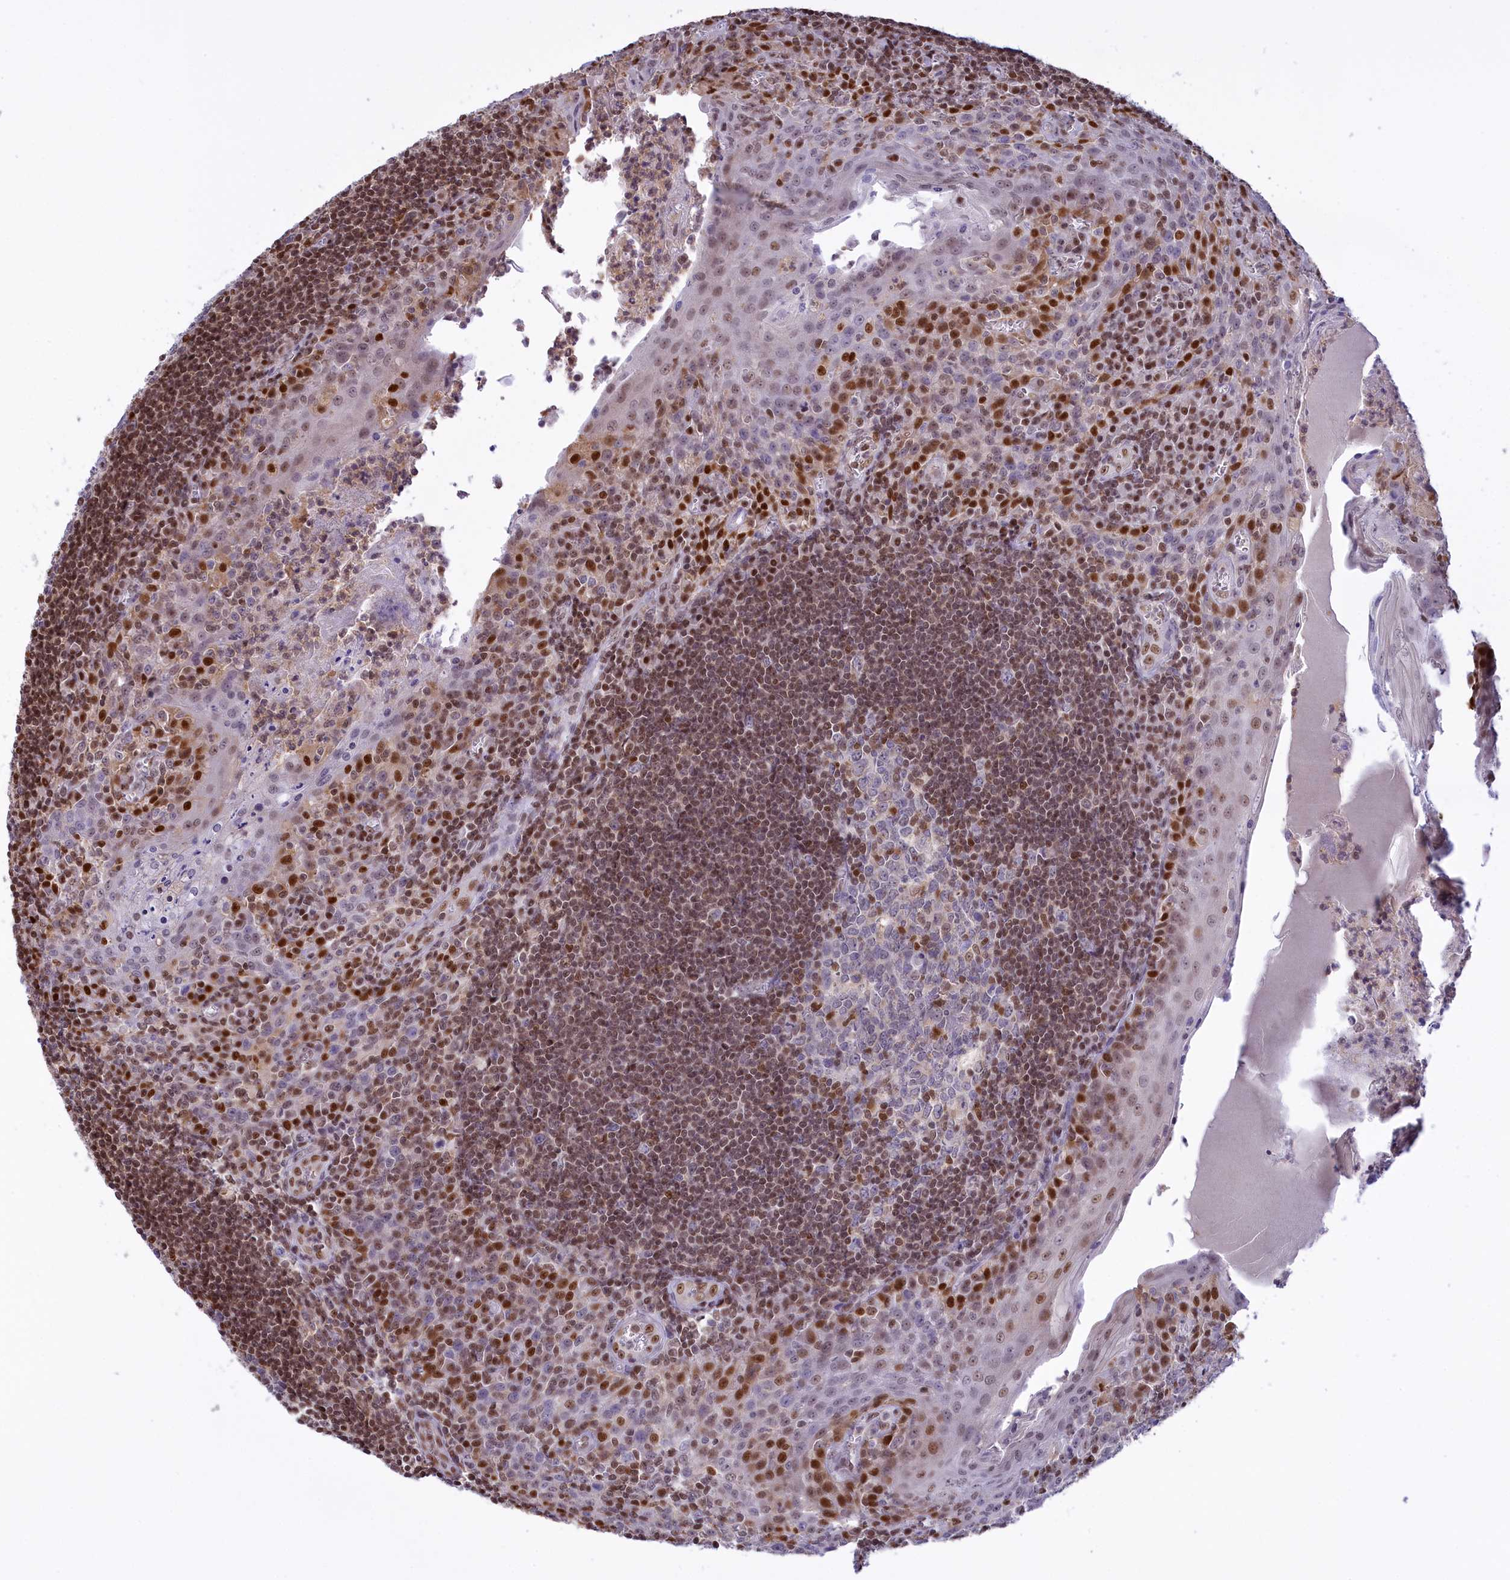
{"staining": {"intensity": "moderate", "quantity": "<25%", "location": "nuclear"}, "tissue": "tonsil", "cell_type": "Germinal center cells", "image_type": "normal", "snomed": [{"axis": "morphology", "description": "Normal tissue, NOS"}, {"axis": "topography", "description": "Tonsil"}], "caption": "Tonsil stained with immunohistochemistry exhibits moderate nuclear staining in about <25% of germinal center cells. (Stains: DAB (3,3'-diaminobenzidine) in brown, nuclei in blue, Microscopy: brightfield microscopy at high magnification).", "gene": "IZUMO2", "patient": {"sex": "male", "age": 27}}